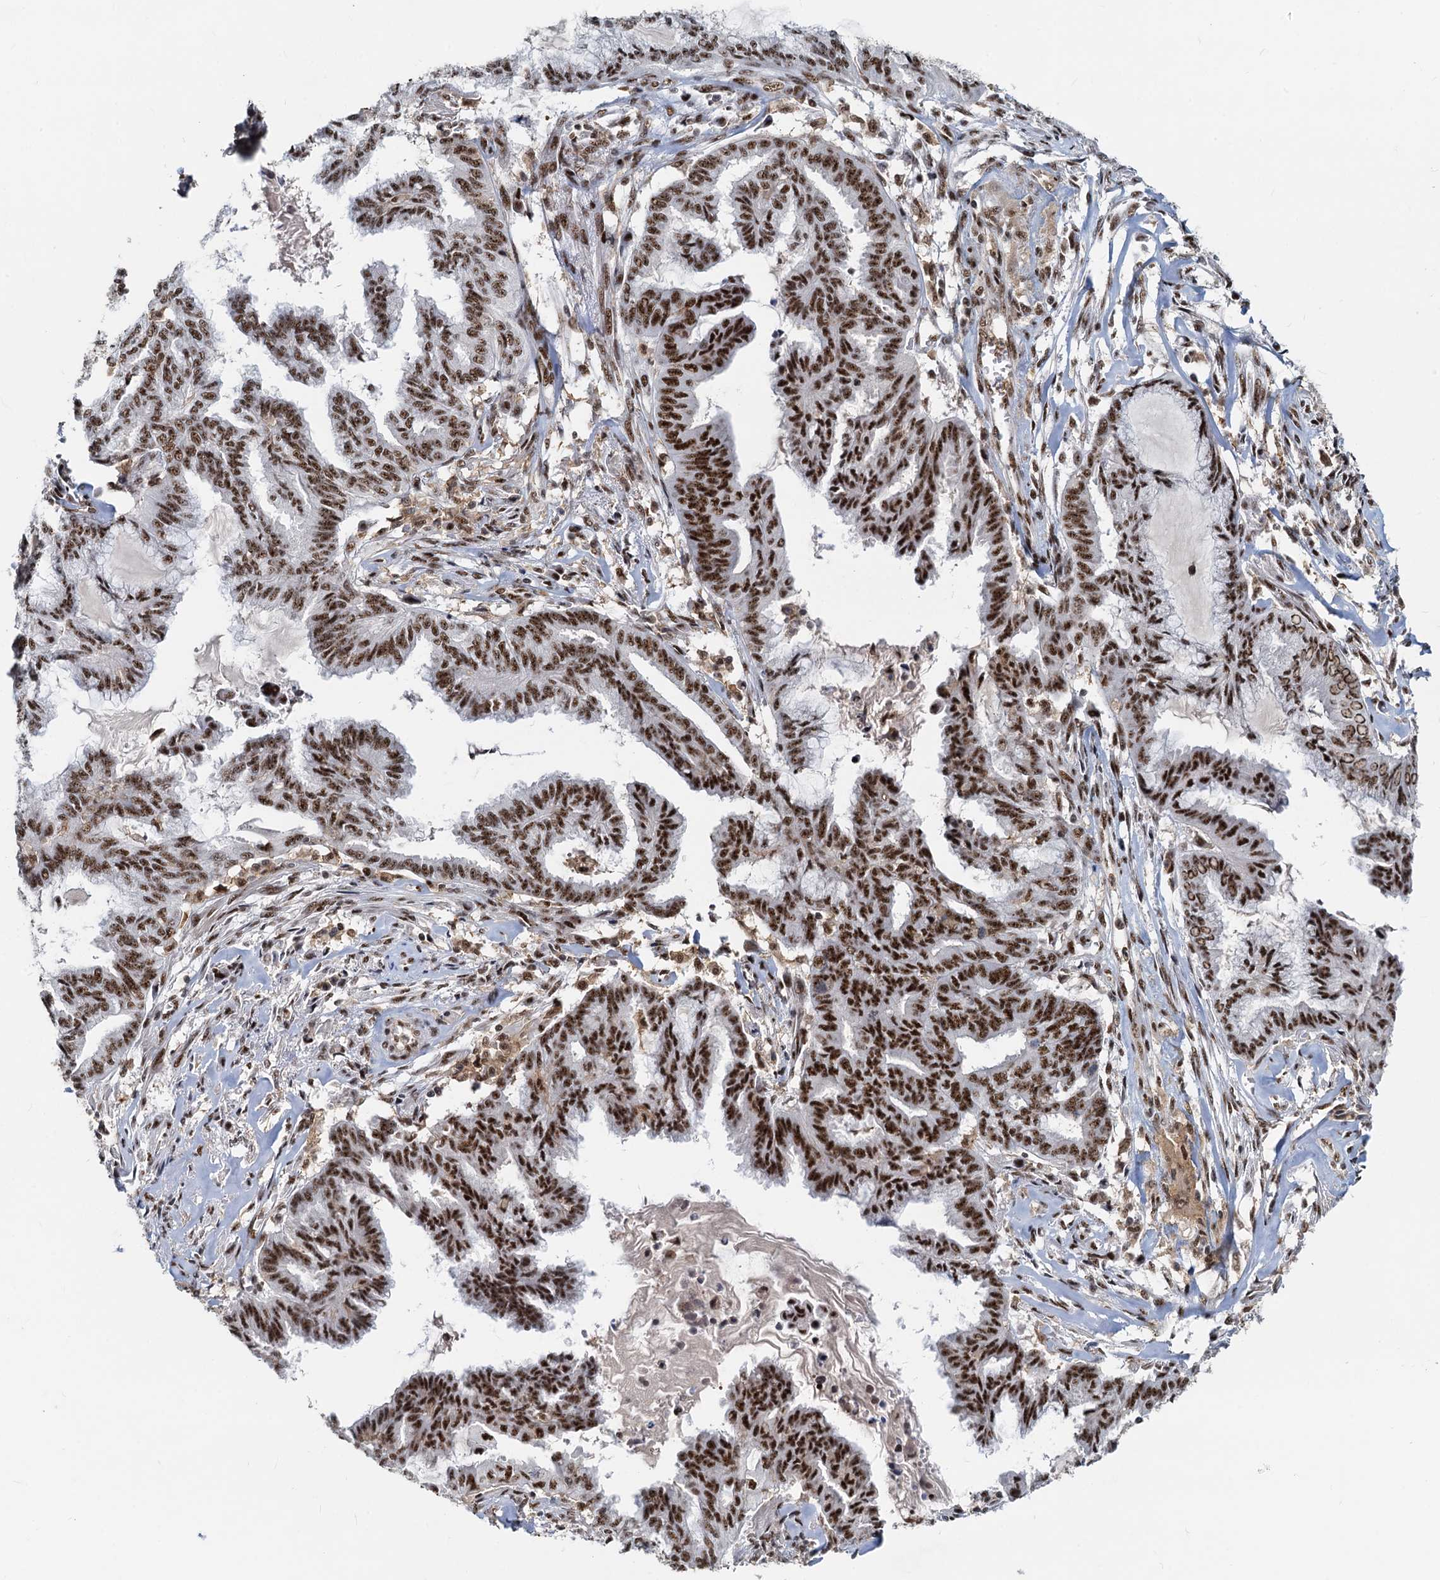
{"staining": {"intensity": "strong", "quantity": ">75%", "location": "nuclear"}, "tissue": "endometrial cancer", "cell_type": "Tumor cells", "image_type": "cancer", "snomed": [{"axis": "morphology", "description": "Adenocarcinoma, NOS"}, {"axis": "topography", "description": "Endometrium"}], "caption": "This micrograph displays immunohistochemistry staining of human endometrial cancer, with high strong nuclear expression in approximately >75% of tumor cells.", "gene": "RBM26", "patient": {"sex": "female", "age": 86}}